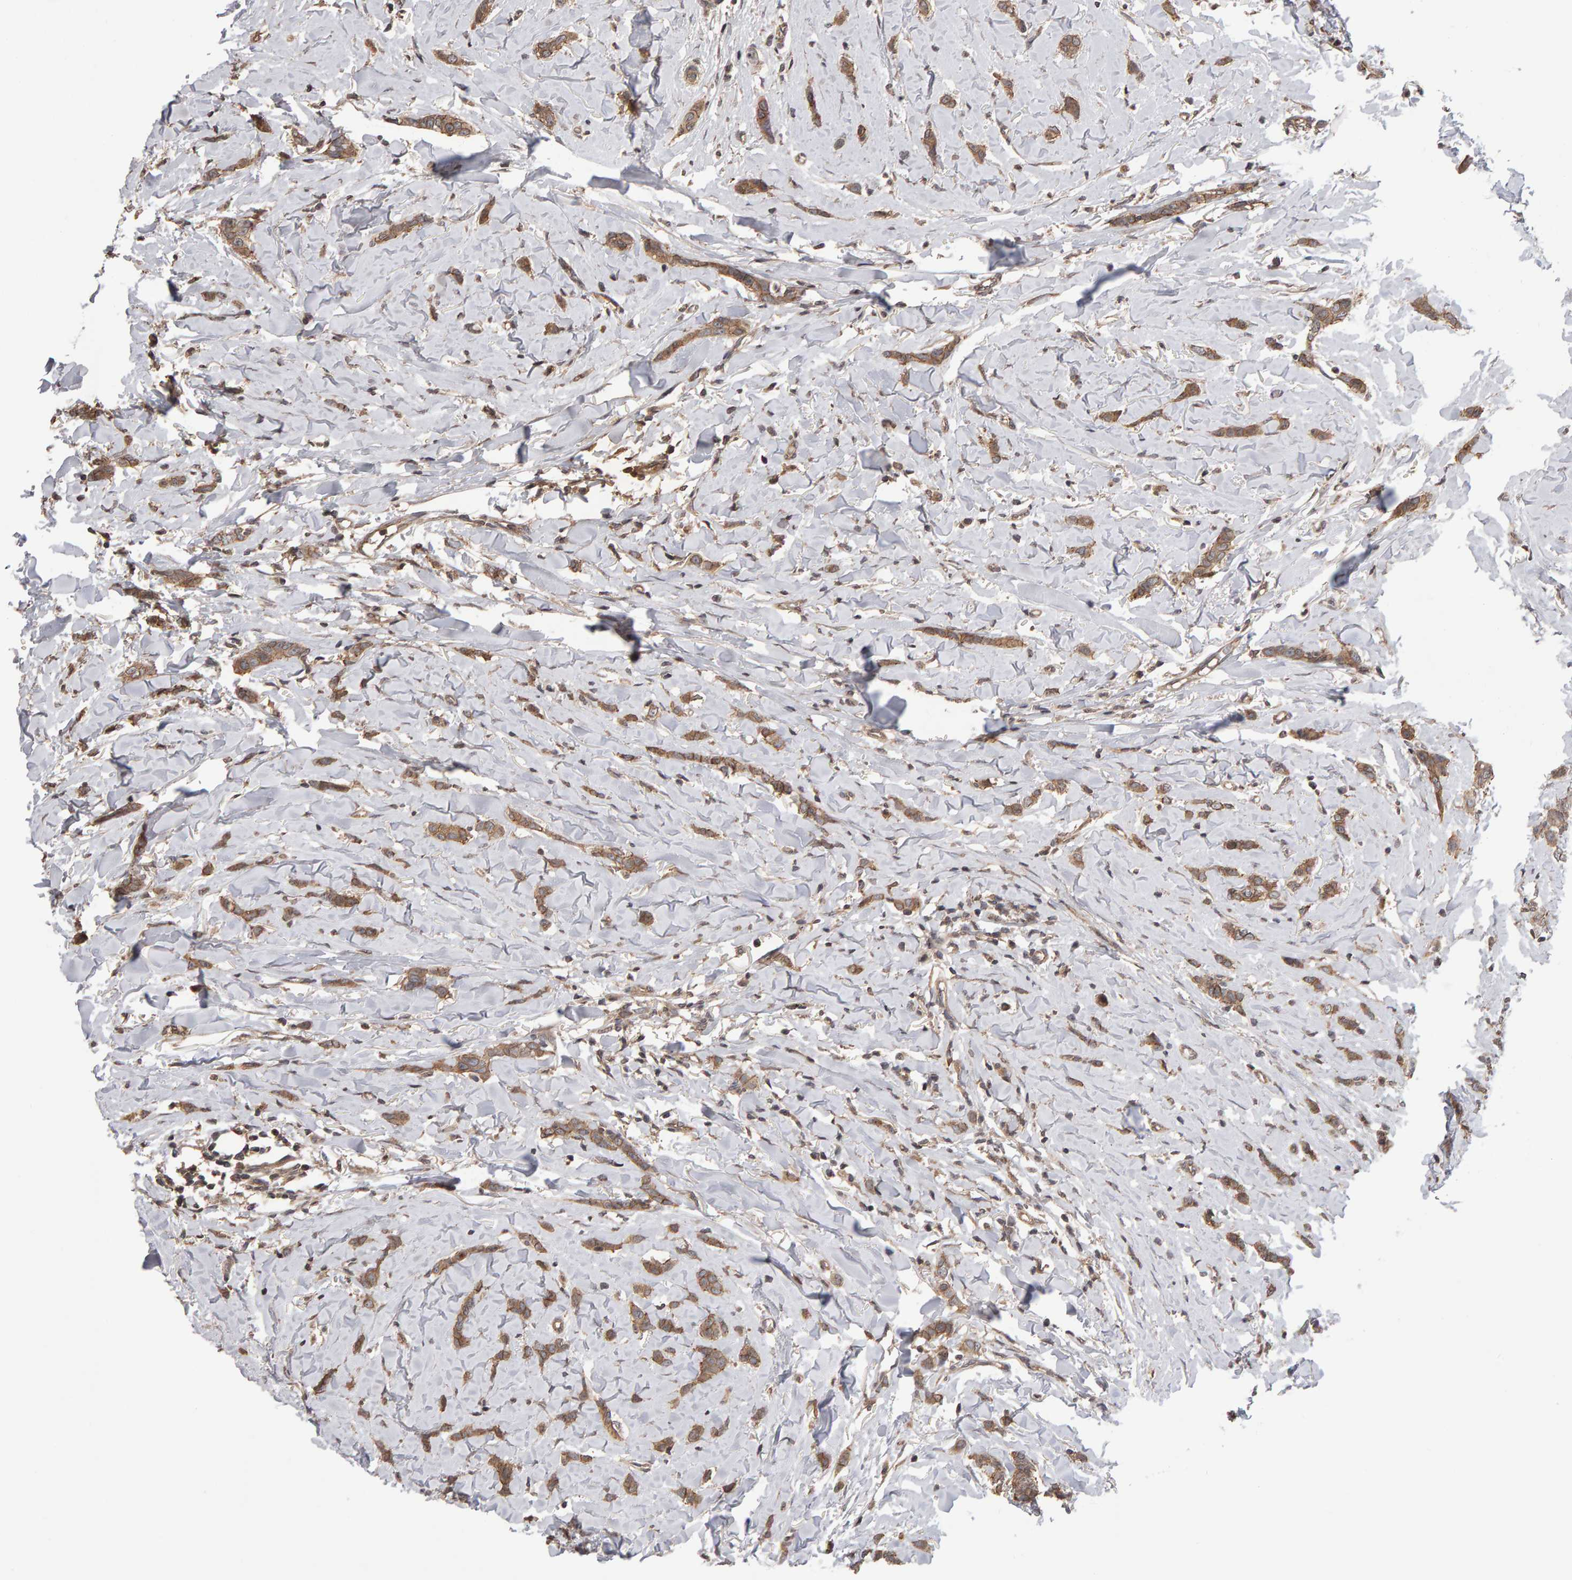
{"staining": {"intensity": "moderate", "quantity": ">75%", "location": "cytoplasmic/membranous"}, "tissue": "breast cancer", "cell_type": "Tumor cells", "image_type": "cancer", "snomed": [{"axis": "morphology", "description": "Lobular carcinoma"}, {"axis": "topography", "description": "Skin"}, {"axis": "topography", "description": "Breast"}], "caption": "Protein positivity by IHC demonstrates moderate cytoplasmic/membranous staining in about >75% of tumor cells in lobular carcinoma (breast).", "gene": "SCRIB", "patient": {"sex": "female", "age": 46}}